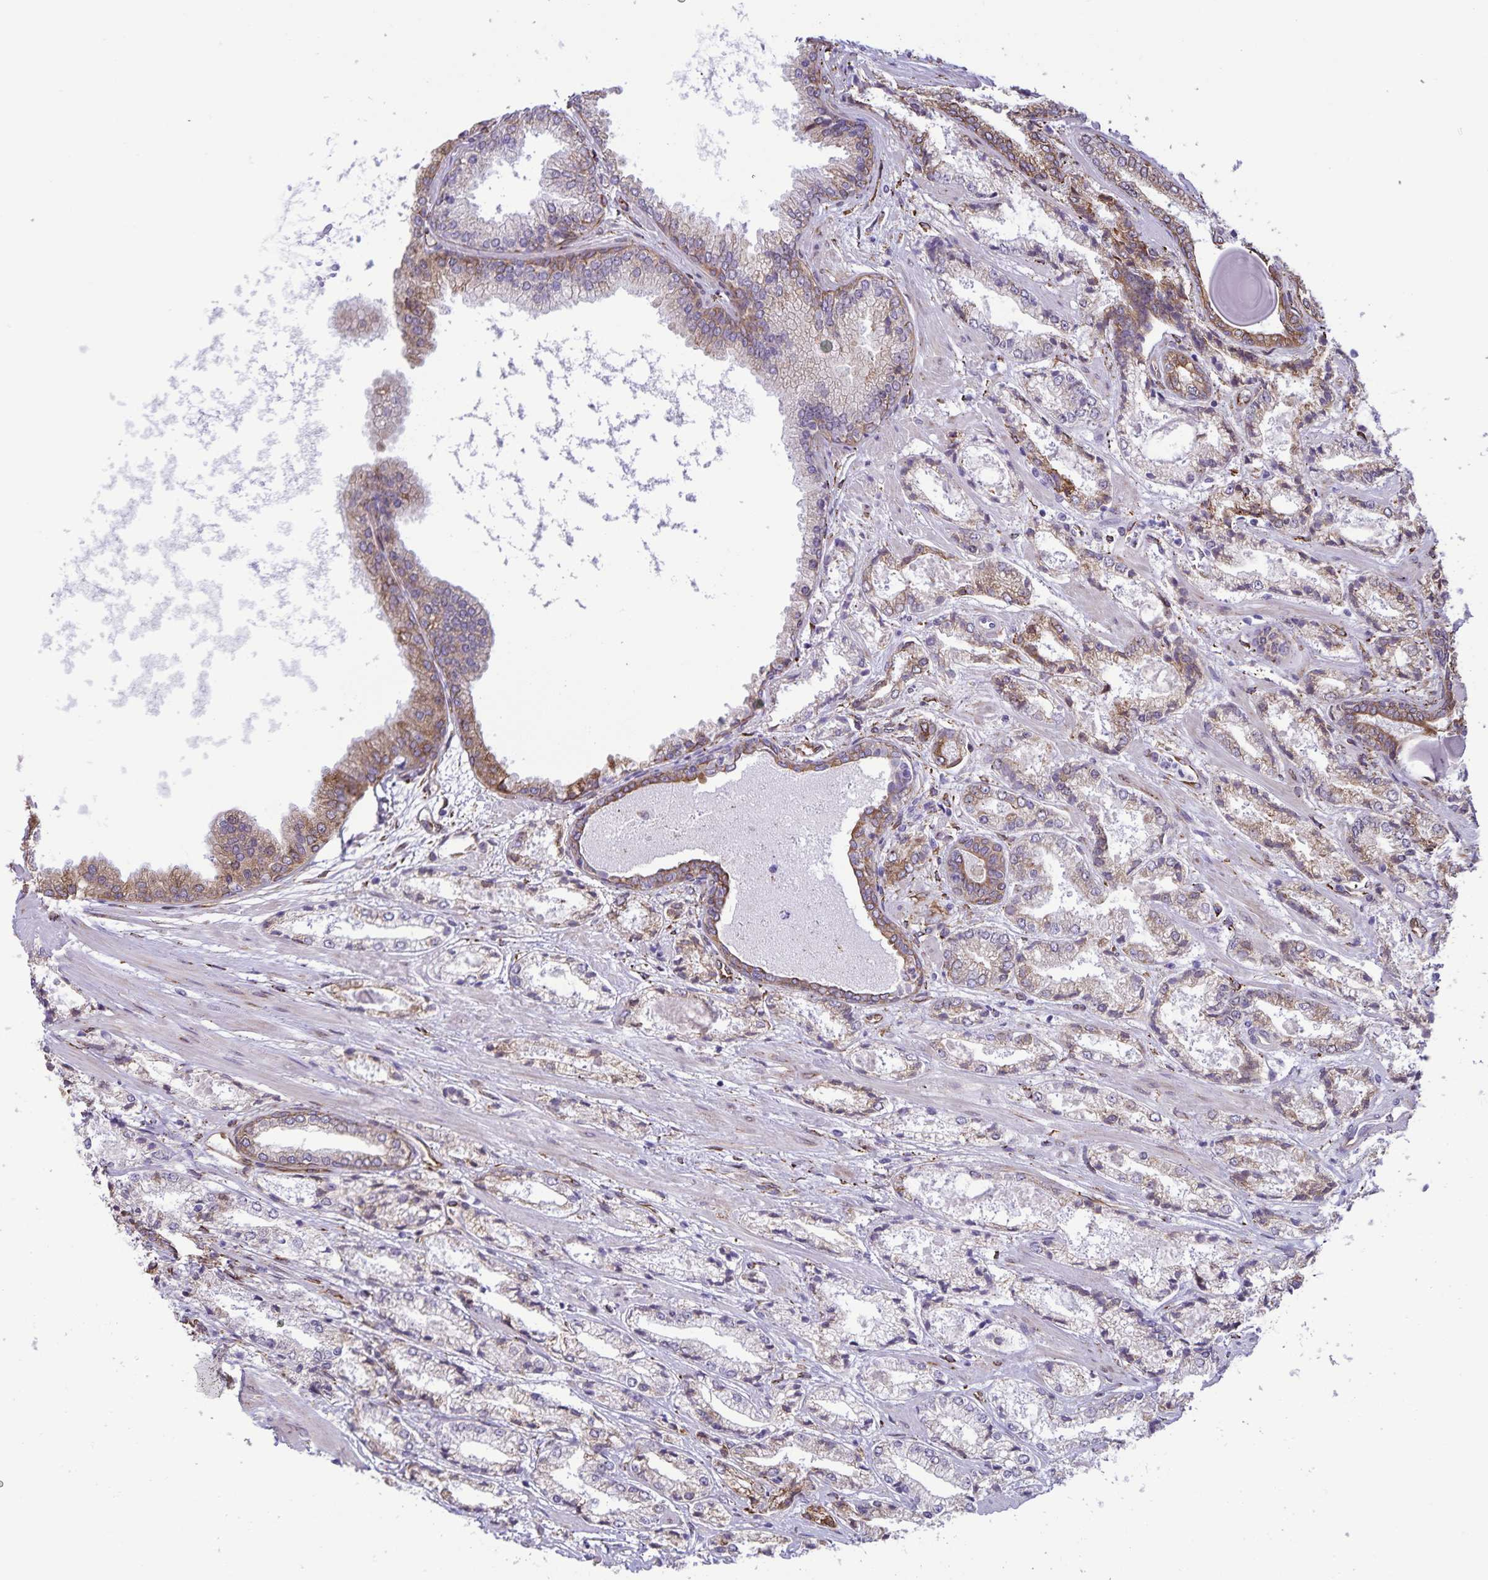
{"staining": {"intensity": "moderate", "quantity": "25%-75%", "location": "cytoplasmic/membranous"}, "tissue": "prostate cancer", "cell_type": "Tumor cells", "image_type": "cancer", "snomed": [{"axis": "morphology", "description": "Adenocarcinoma, High grade"}, {"axis": "topography", "description": "Prostate"}], "caption": "Prostate cancer (adenocarcinoma (high-grade)) tissue demonstrates moderate cytoplasmic/membranous positivity in approximately 25%-75% of tumor cells, visualized by immunohistochemistry. The protein of interest is shown in brown color, while the nuclei are stained blue.", "gene": "RCN1", "patient": {"sex": "male", "age": 64}}